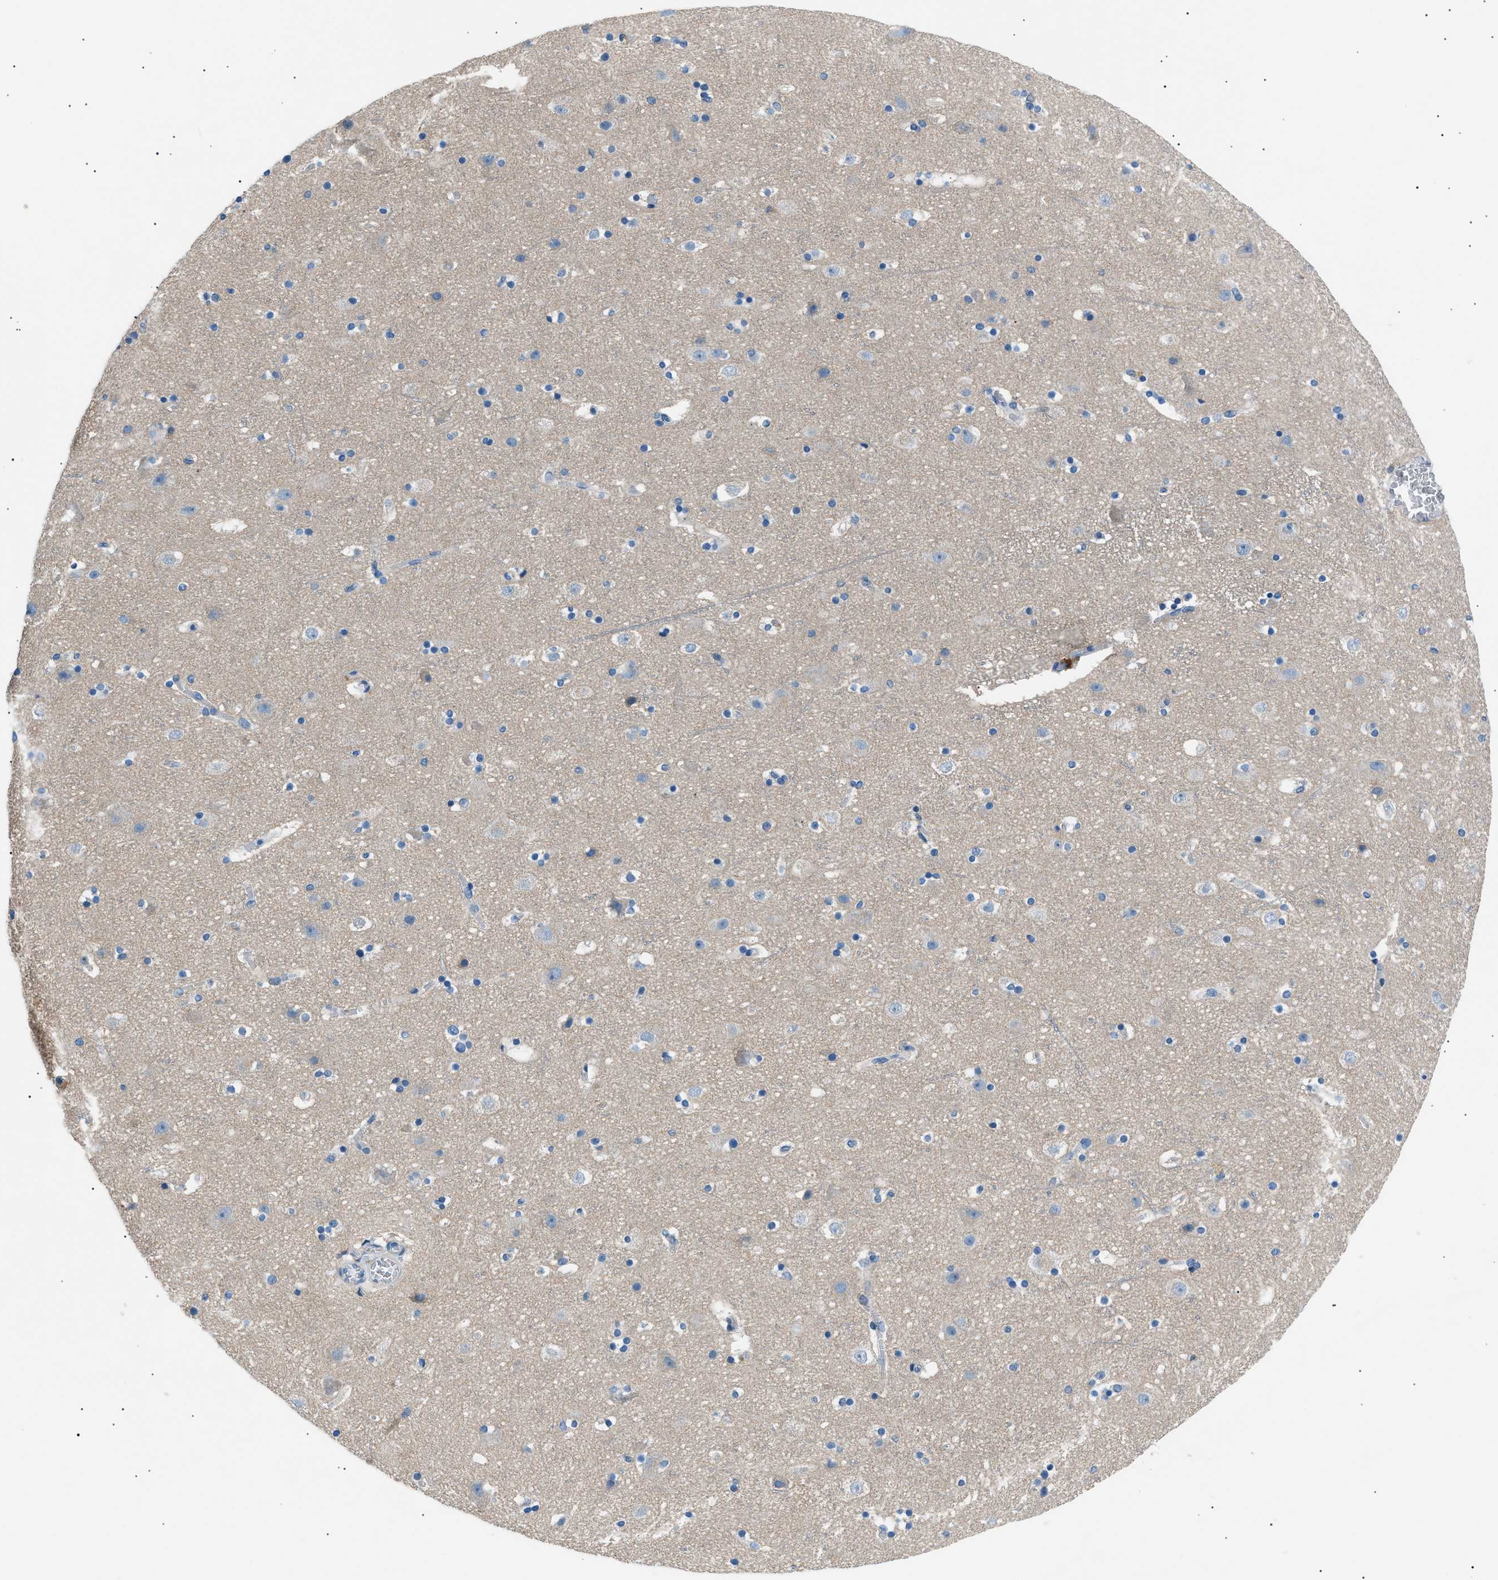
{"staining": {"intensity": "negative", "quantity": "none", "location": "none"}, "tissue": "cerebral cortex", "cell_type": "Endothelial cells", "image_type": "normal", "snomed": [{"axis": "morphology", "description": "Normal tissue, NOS"}, {"axis": "topography", "description": "Cerebral cortex"}], "caption": "The photomicrograph reveals no significant expression in endothelial cells of cerebral cortex.", "gene": "LRRC37B", "patient": {"sex": "male", "age": 45}}